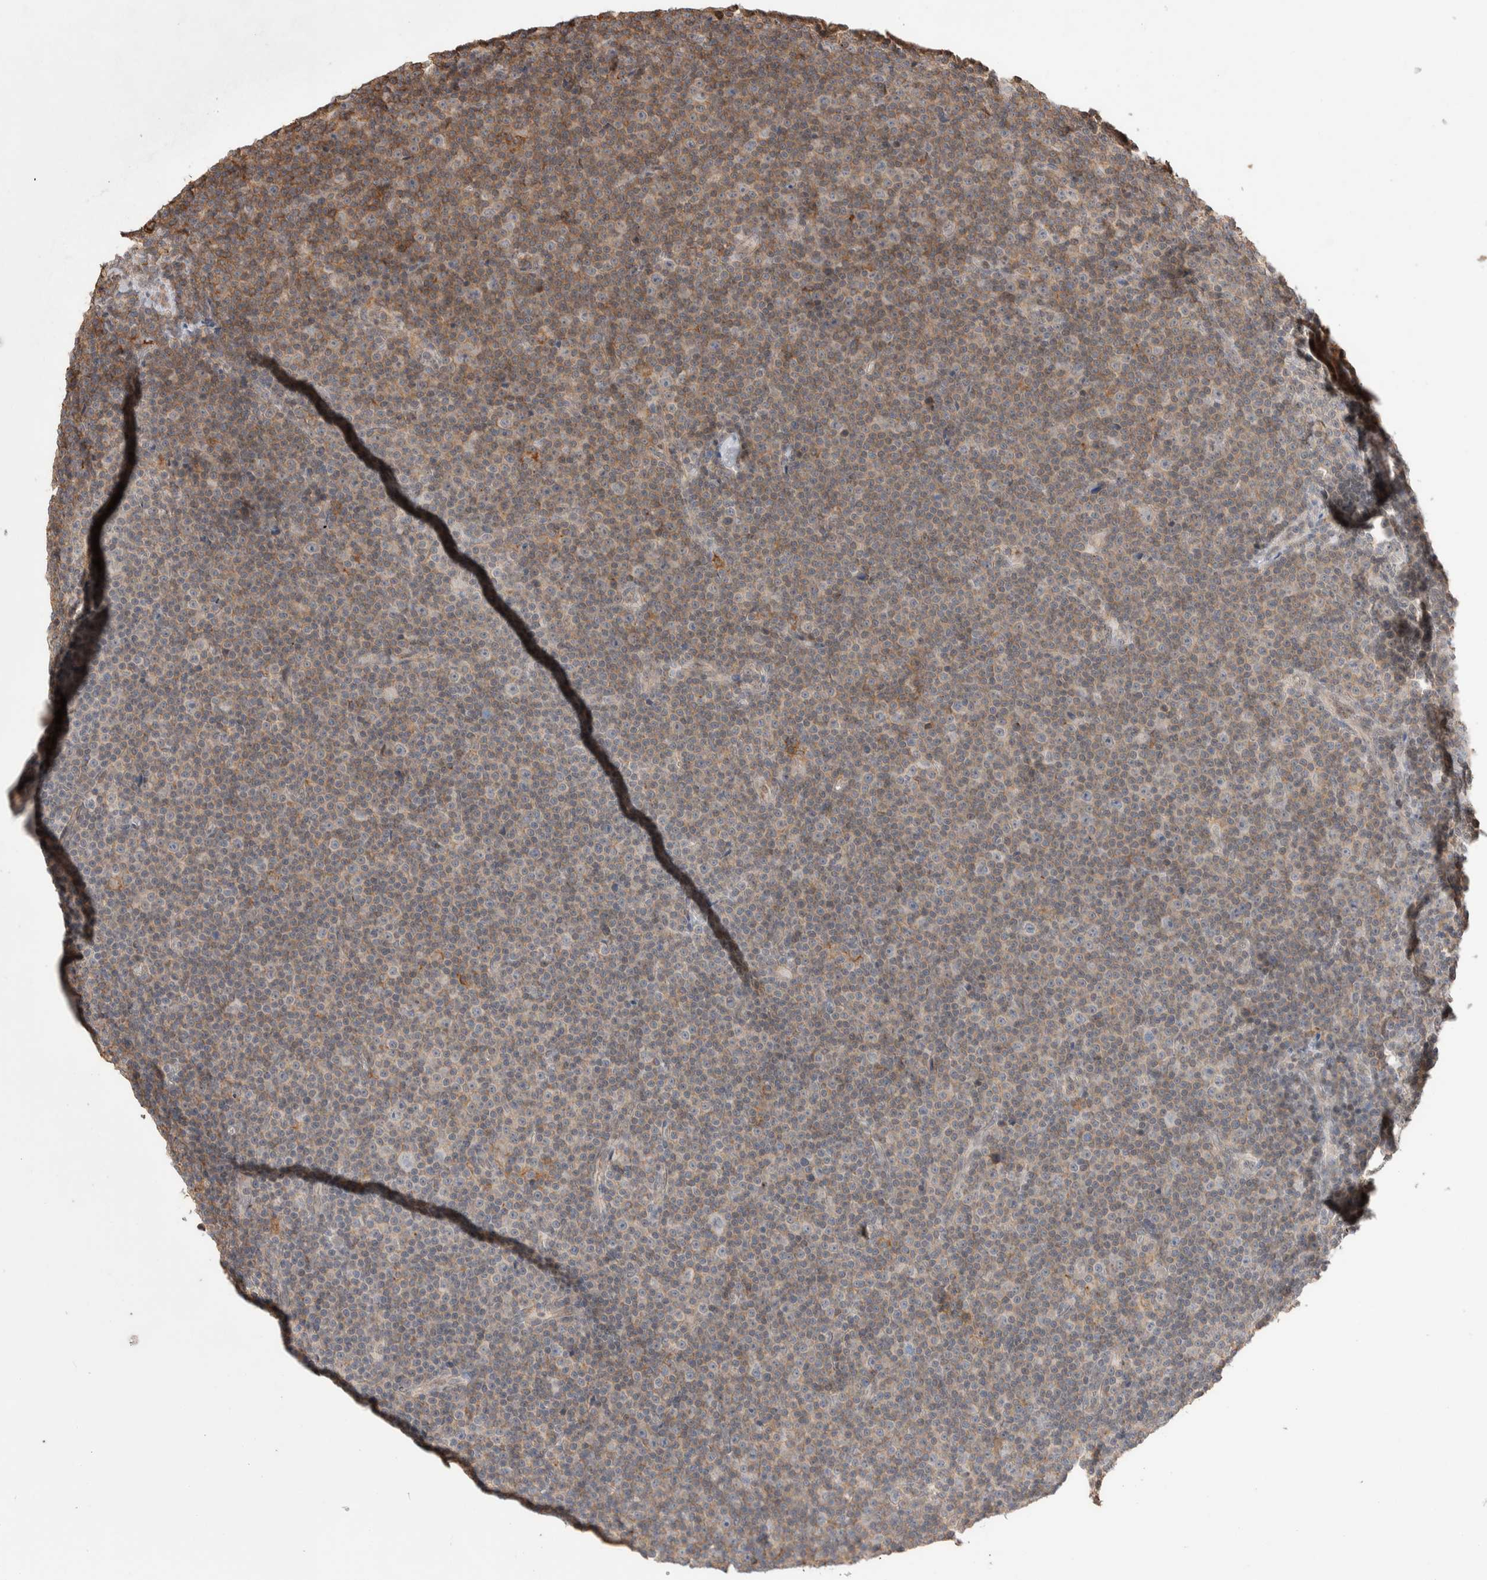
{"staining": {"intensity": "weak", "quantity": "<25%", "location": "cytoplasmic/membranous"}, "tissue": "lymphoma", "cell_type": "Tumor cells", "image_type": "cancer", "snomed": [{"axis": "morphology", "description": "Malignant lymphoma, non-Hodgkin's type, Low grade"}, {"axis": "topography", "description": "Lymph node"}], "caption": "Protein analysis of lymphoma reveals no significant positivity in tumor cells.", "gene": "ZNF704", "patient": {"sex": "female", "age": 67}}